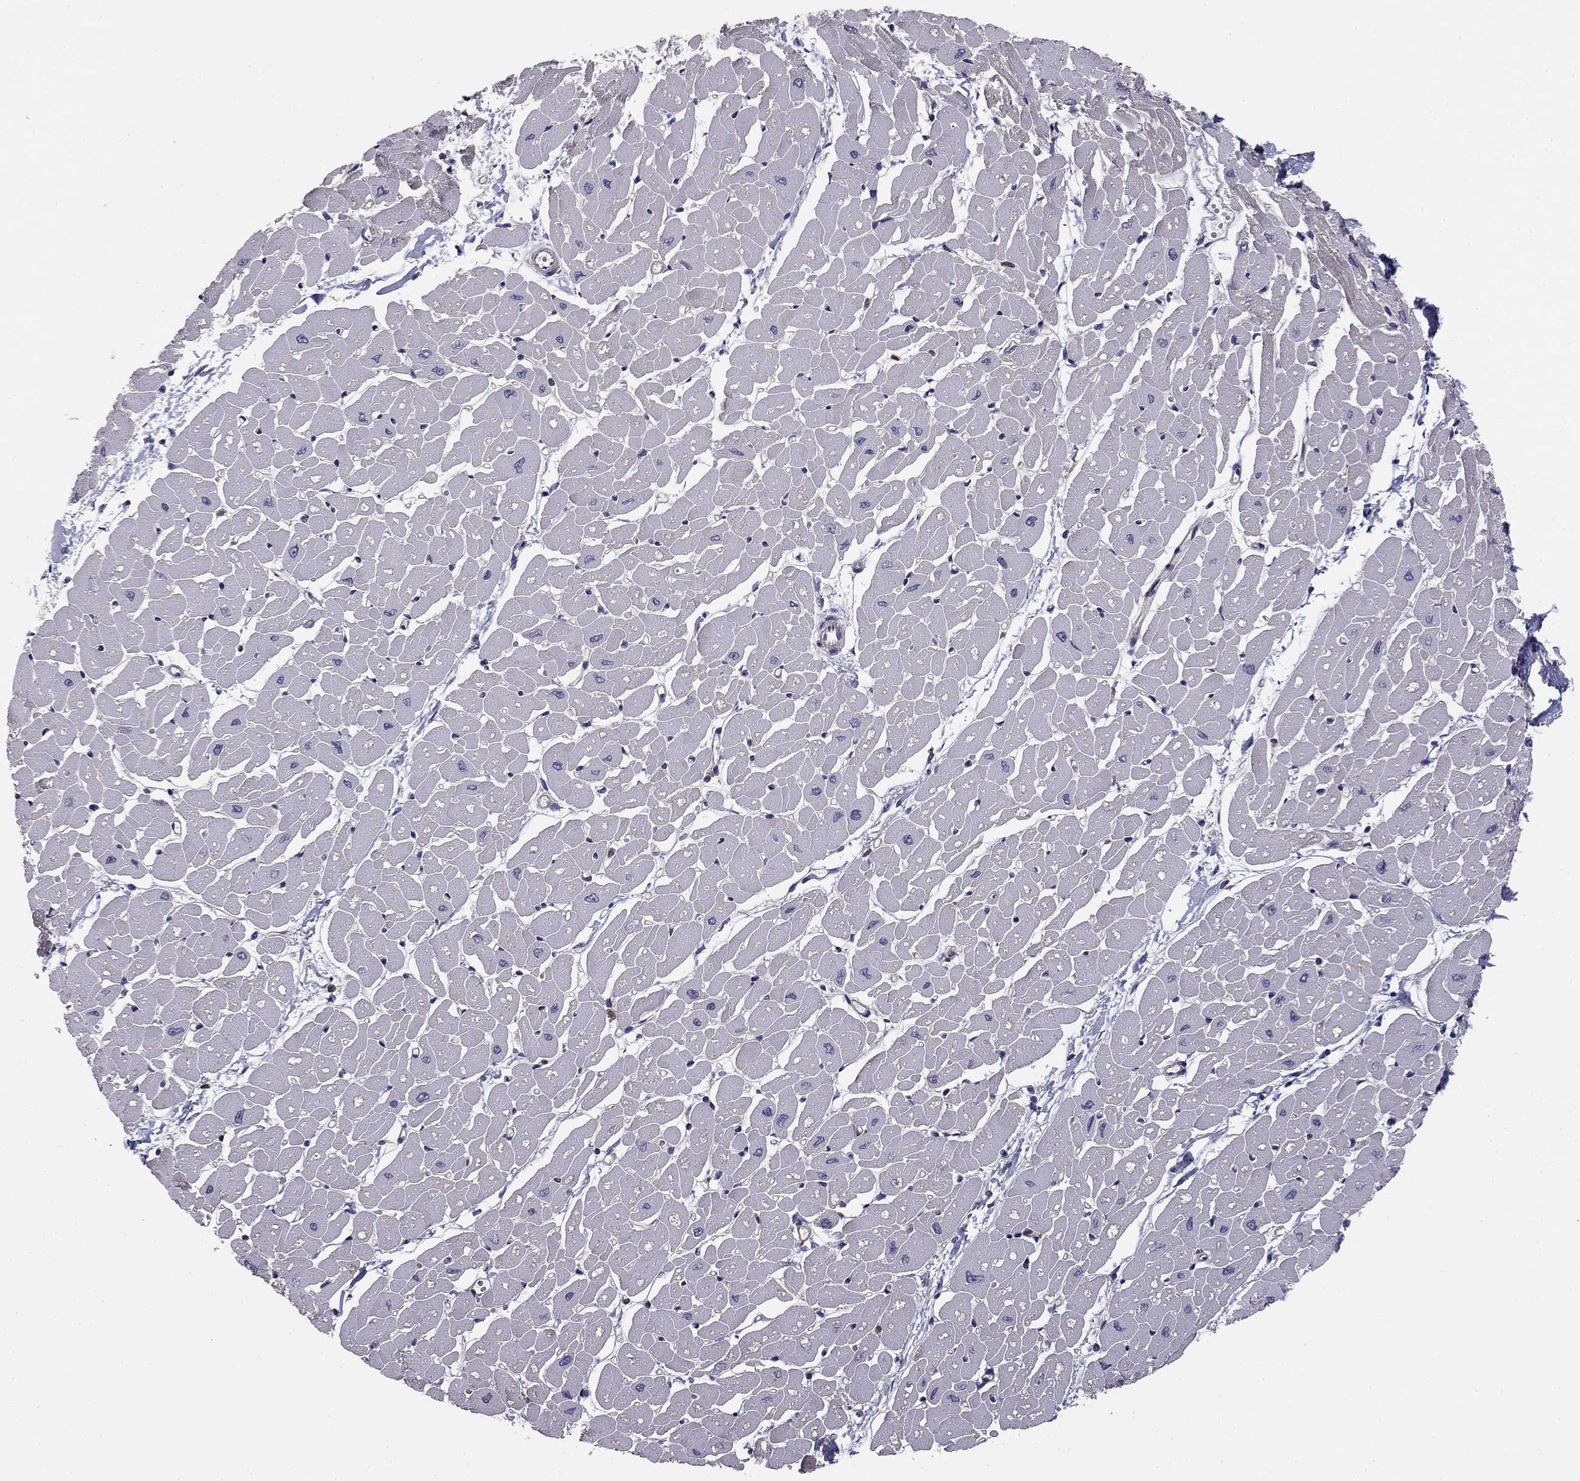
{"staining": {"intensity": "negative", "quantity": "none", "location": "none"}, "tissue": "heart muscle", "cell_type": "Cardiomyocytes", "image_type": "normal", "snomed": [{"axis": "morphology", "description": "Normal tissue, NOS"}, {"axis": "topography", "description": "Heart"}], "caption": "A photomicrograph of heart muscle stained for a protein reveals no brown staining in cardiomyocytes.", "gene": "PLCB2", "patient": {"sex": "male", "age": 57}}